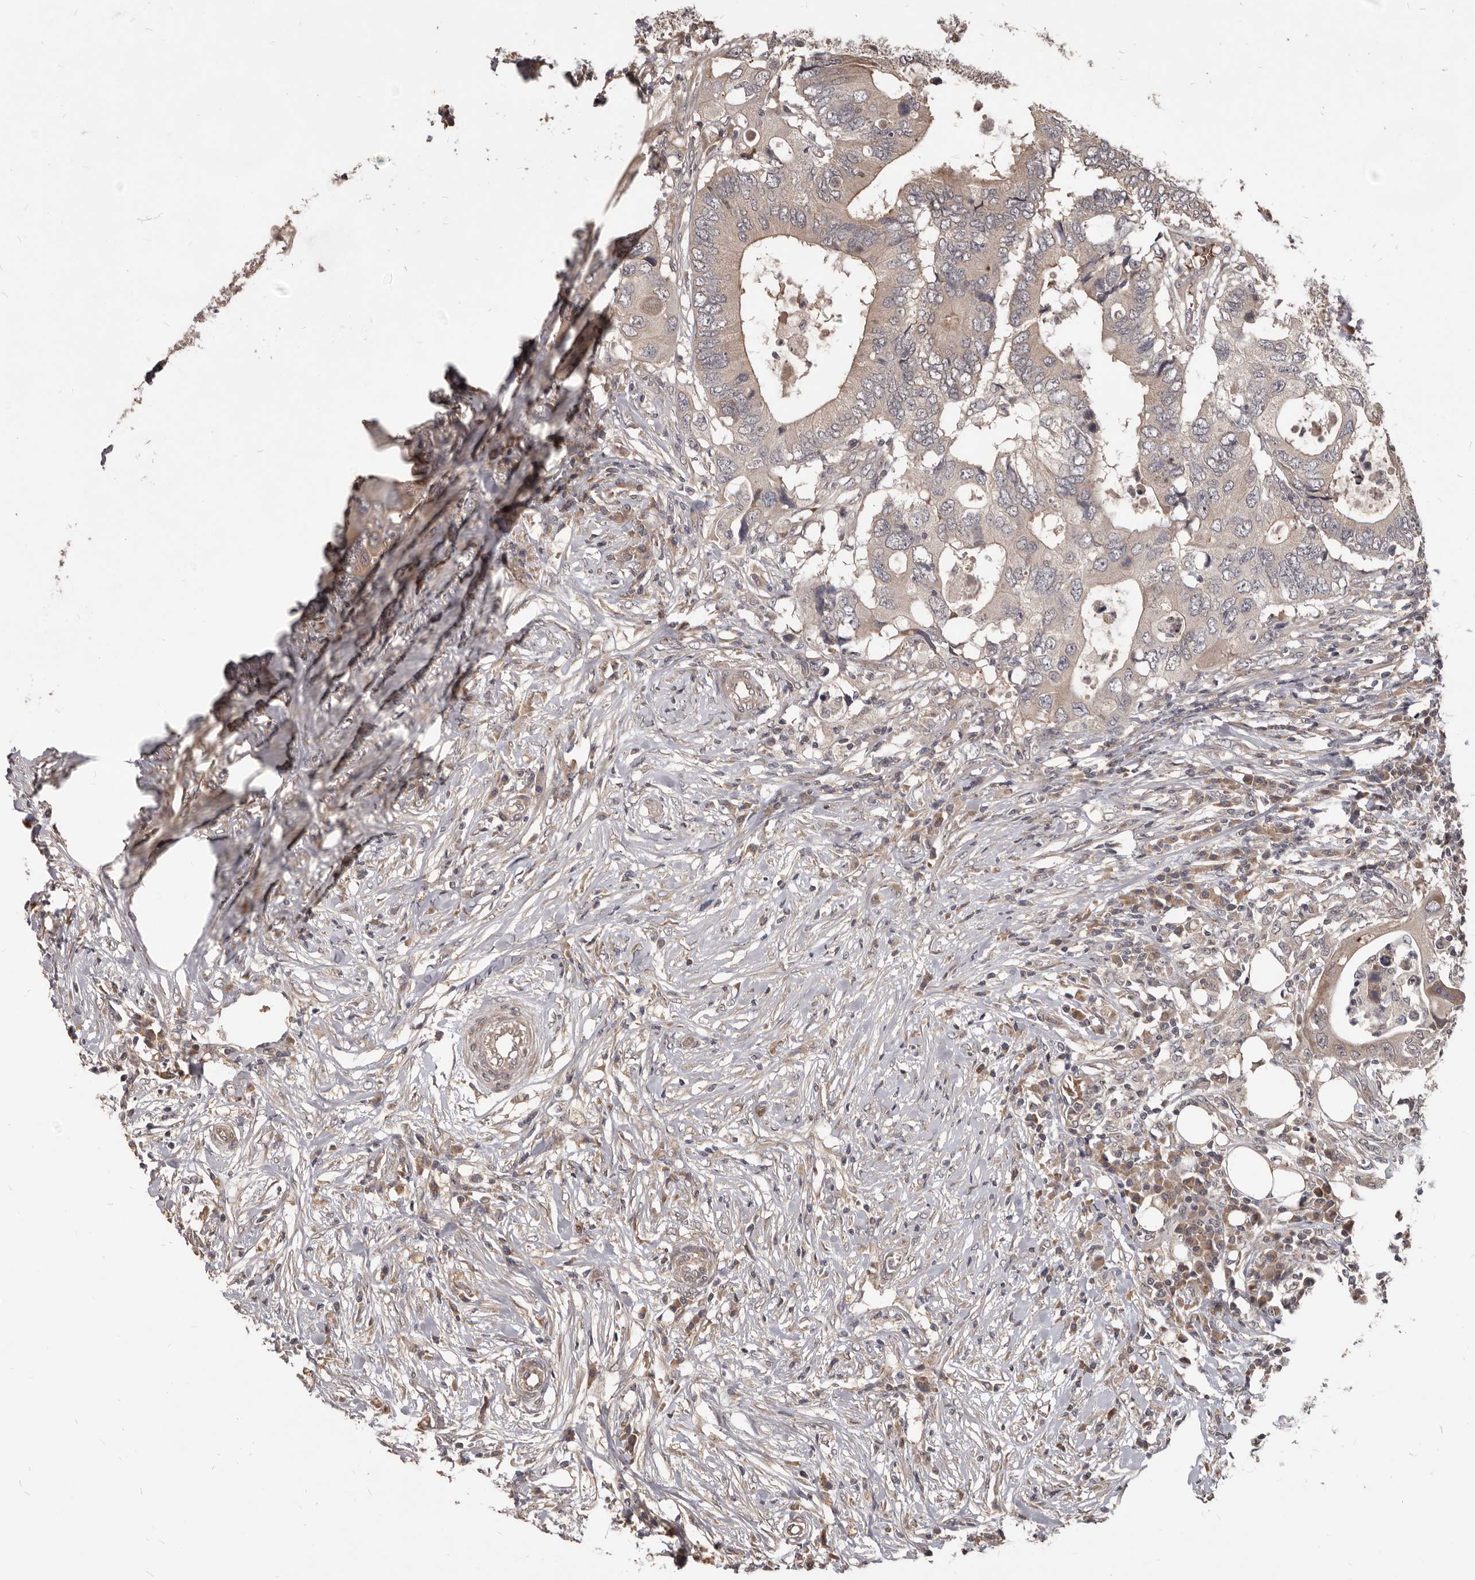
{"staining": {"intensity": "negative", "quantity": "none", "location": "none"}, "tissue": "colorectal cancer", "cell_type": "Tumor cells", "image_type": "cancer", "snomed": [{"axis": "morphology", "description": "Adenocarcinoma, NOS"}, {"axis": "topography", "description": "Colon"}], "caption": "A high-resolution image shows IHC staining of colorectal cancer, which reveals no significant expression in tumor cells.", "gene": "GABPB2", "patient": {"sex": "male", "age": 71}}